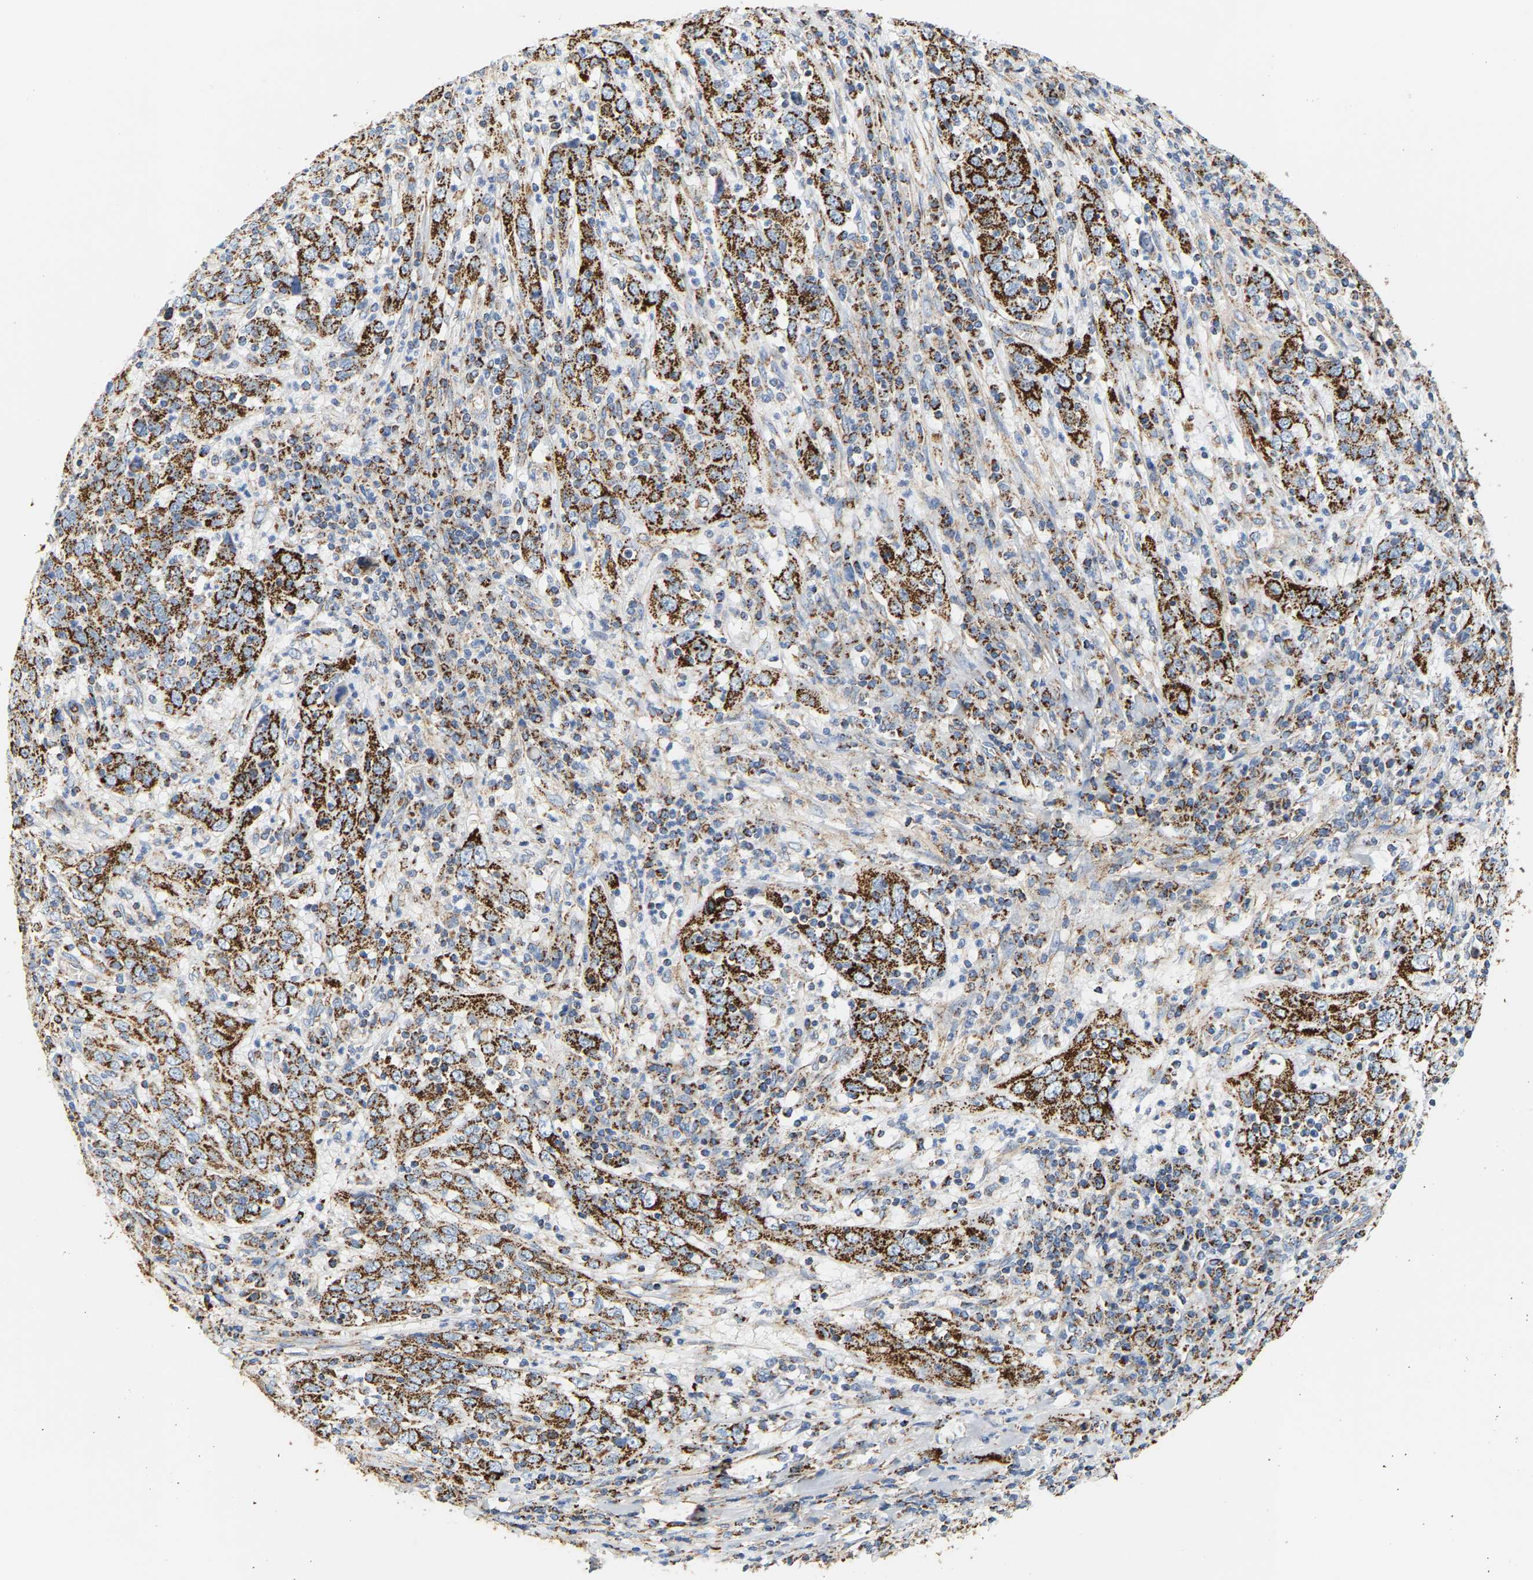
{"staining": {"intensity": "strong", "quantity": ">75%", "location": "cytoplasmic/membranous"}, "tissue": "cervical cancer", "cell_type": "Tumor cells", "image_type": "cancer", "snomed": [{"axis": "morphology", "description": "Squamous cell carcinoma, NOS"}, {"axis": "topography", "description": "Cervix"}], "caption": "This photomicrograph demonstrates IHC staining of squamous cell carcinoma (cervical), with high strong cytoplasmic/membranous staining in about >75% of tumor cells.", "gene": "SHMT2", "patient": {"sex": "female", "age": 46}}